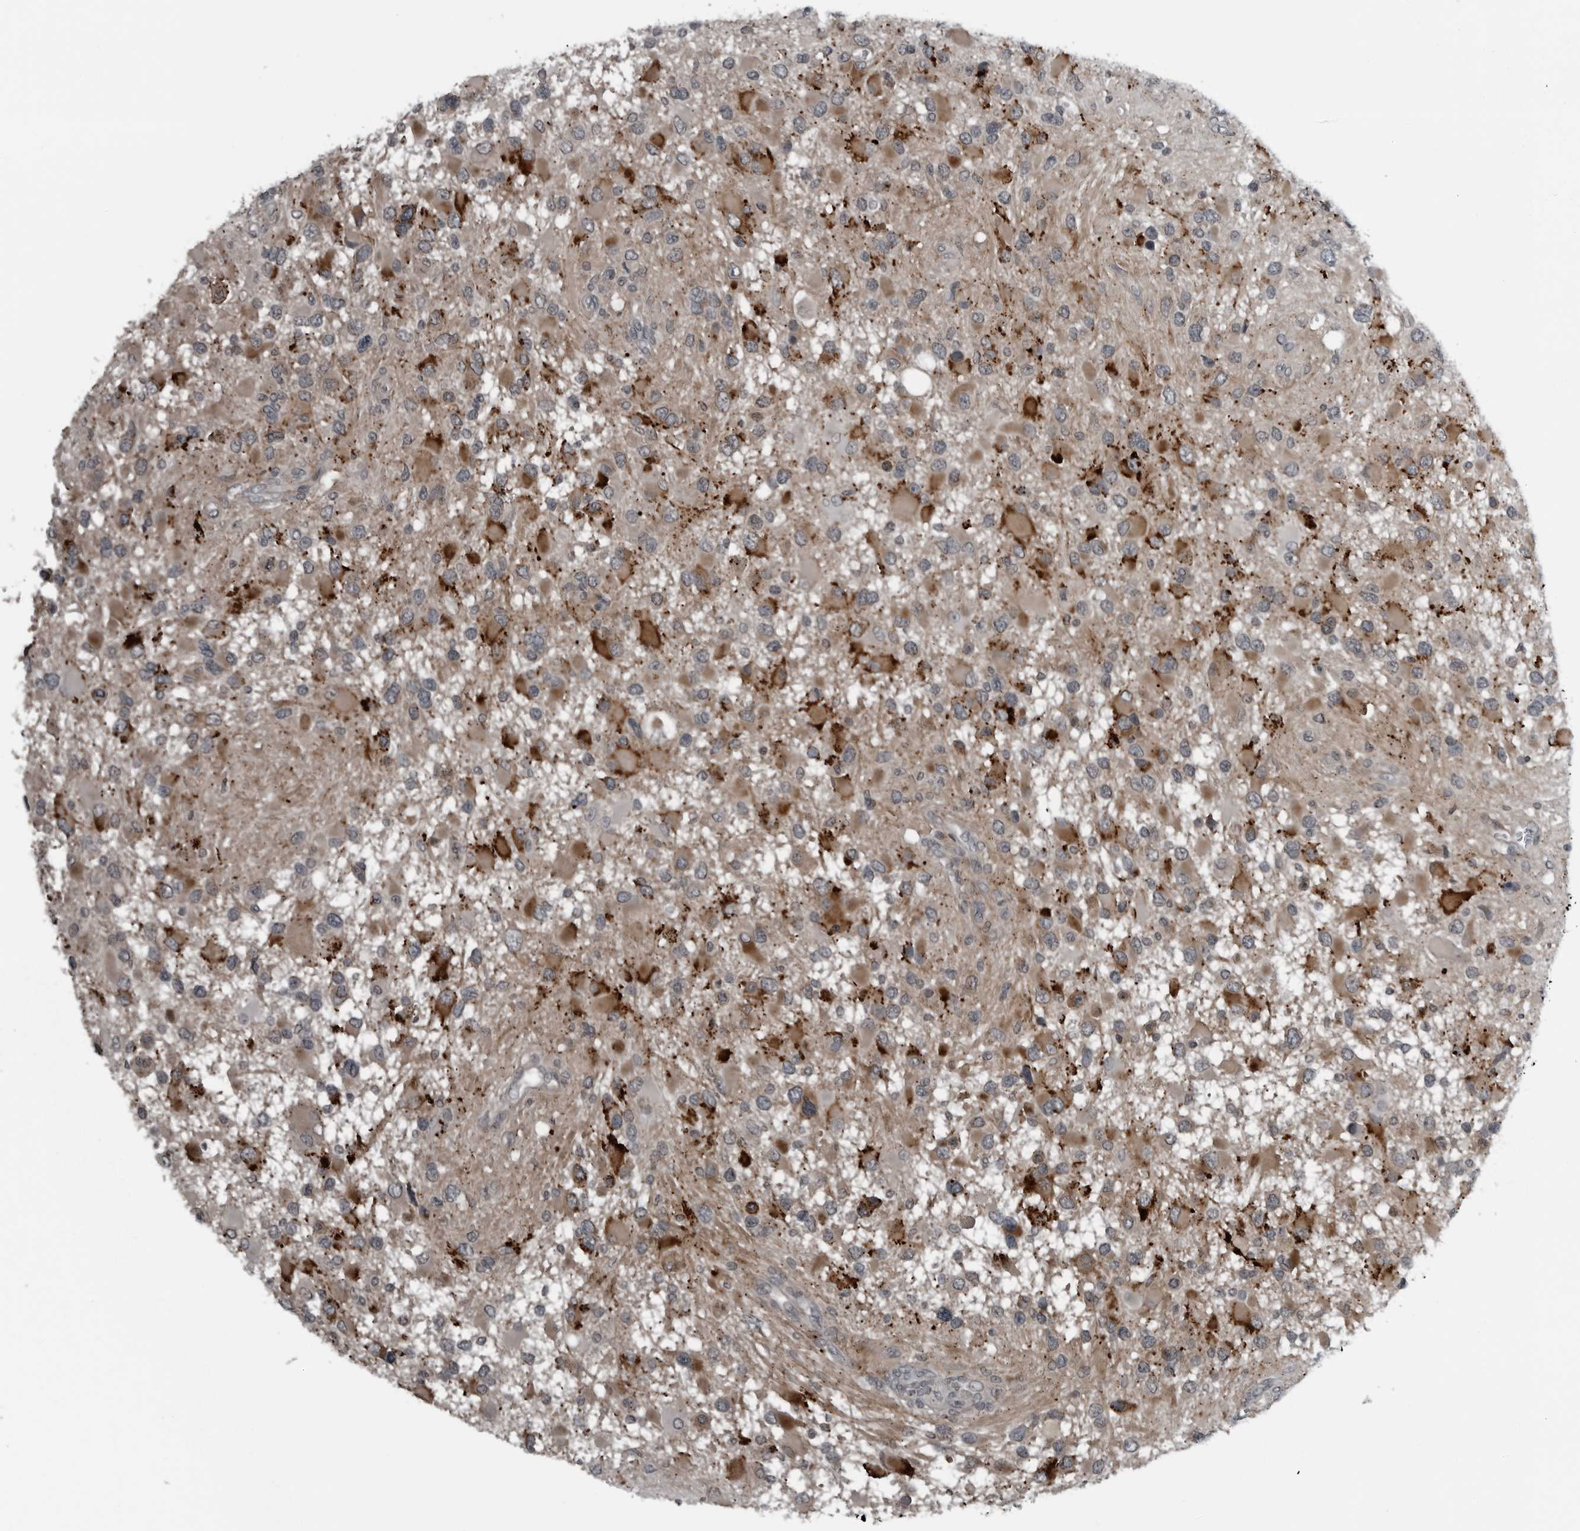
{"staining": {"intensity": "strong", "quantity": ">75%", "location": "cytoplasmic/membranous"}, "tissue": "glioma", "cell_type": "Tumor cells", "image_type": "cancer", "snomed": [{"axis": "morphology", "description": "Glioma, malignant, High grade"}, {"axis": "topography", "description": "Brain"}], "caption": "Immunohistochemical staining of glioma reveals high levels of strong cytoplasmic/membranous protein staining in about >75% of tumor cells.", "gene": "GAK", "patient": {"sex": "male", "age": 53}}